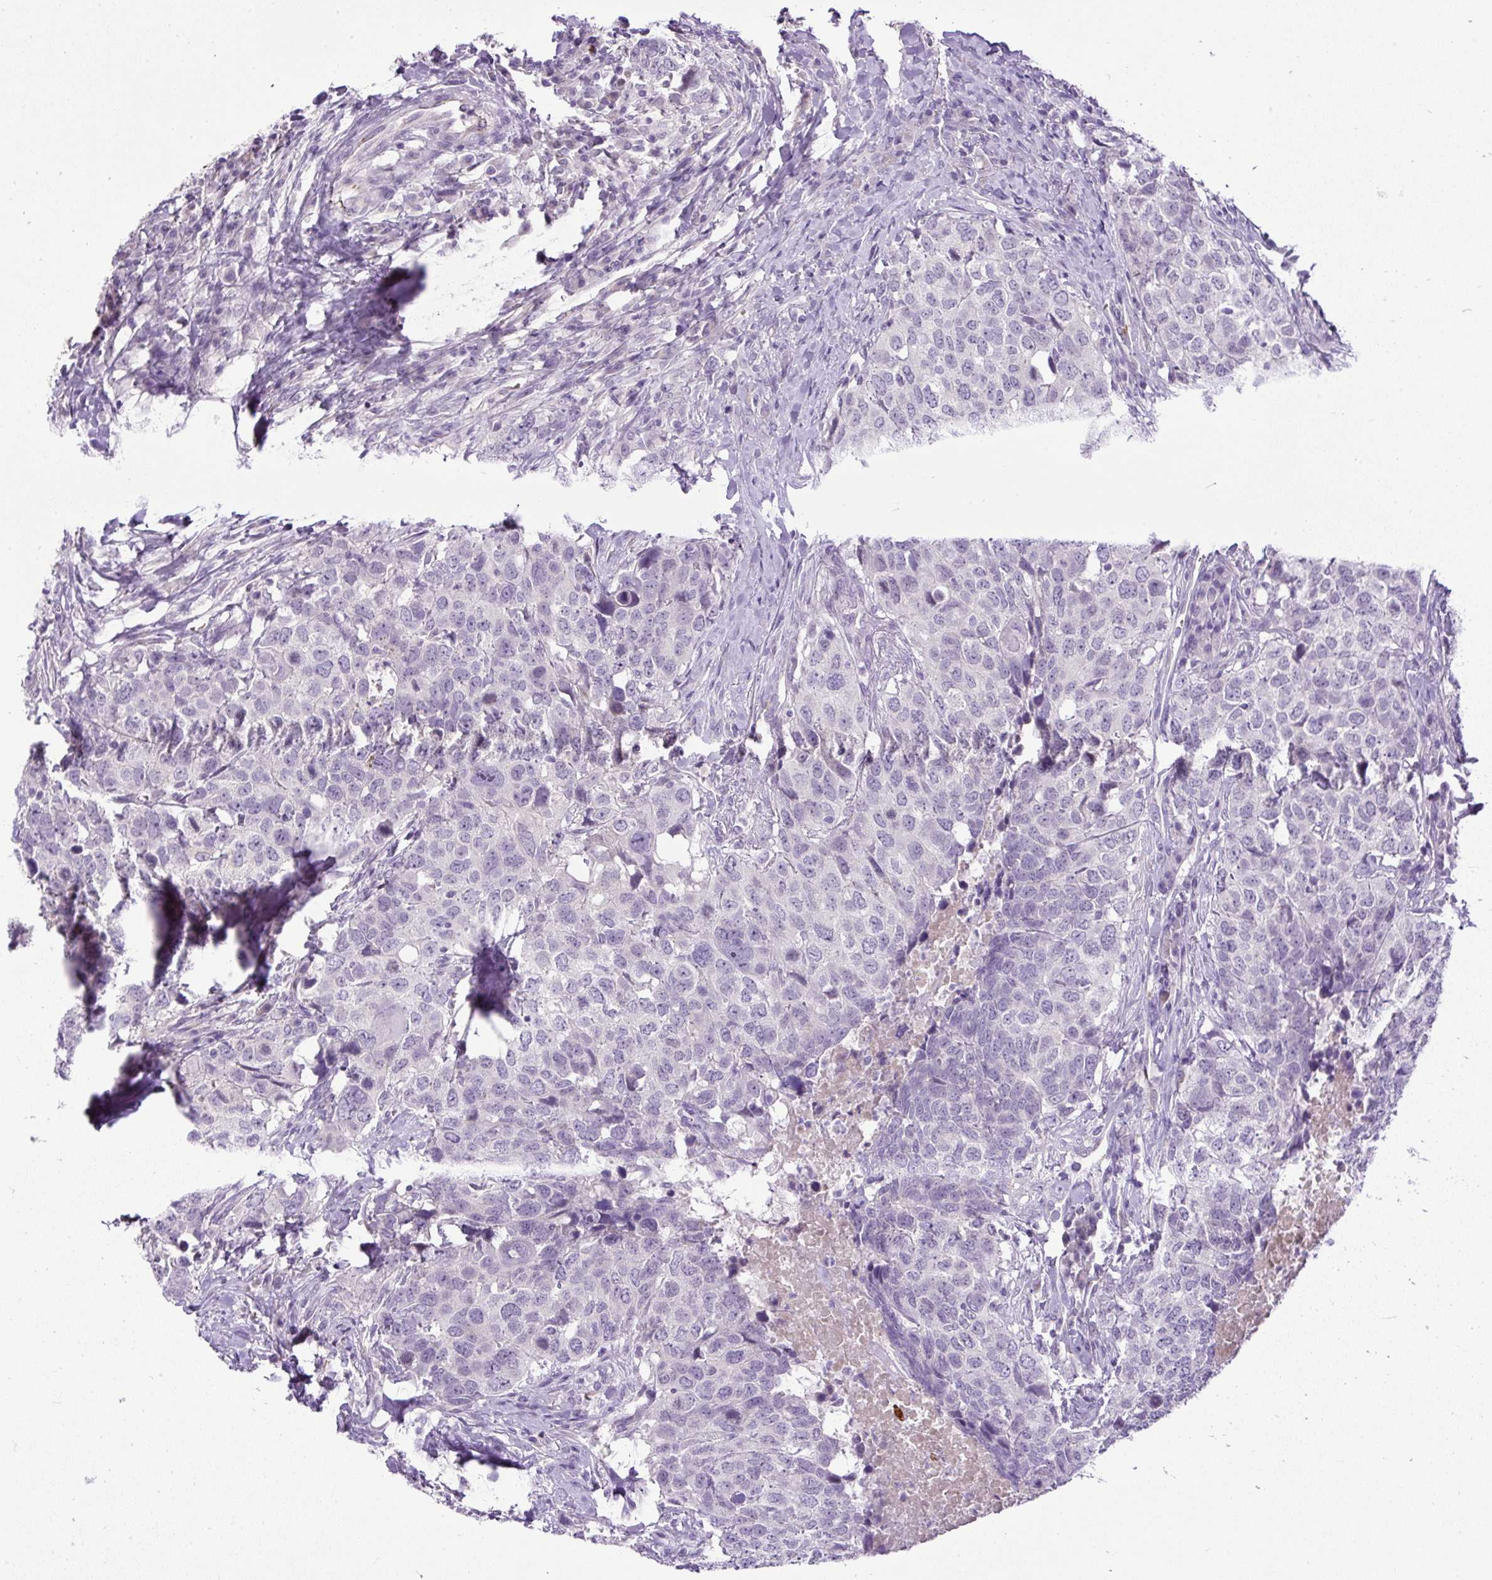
{"staining": {"intensity": "negative", "quantity": "none", "location": "none"}, "tissue": "head and neck cancer", "cell_type": "Tumor cells", "image_type": "cancer", "snomed": [{"axis": "morphology", "description": "Normal tissue, NOS"}, {"axis": "morphology", "description": "Squamous cell carcinoma, NOS"}, {"axis": "topography", "description": "Skeletal muscle"}, {"axis": "topography", "description": "Vascular tissue"}, {"axis": "topography", "description": "Peripheral nerve tissue"}, {"axis": "topography", "description": "Head-Neck"}], "caption": "Head and neck squamous cell carcinoma was stained to show a protein in brown. There is no significant positivity in tumor cells.", "gene": "LEFTY2", "patient": {"sex": "male", "age": 66}}